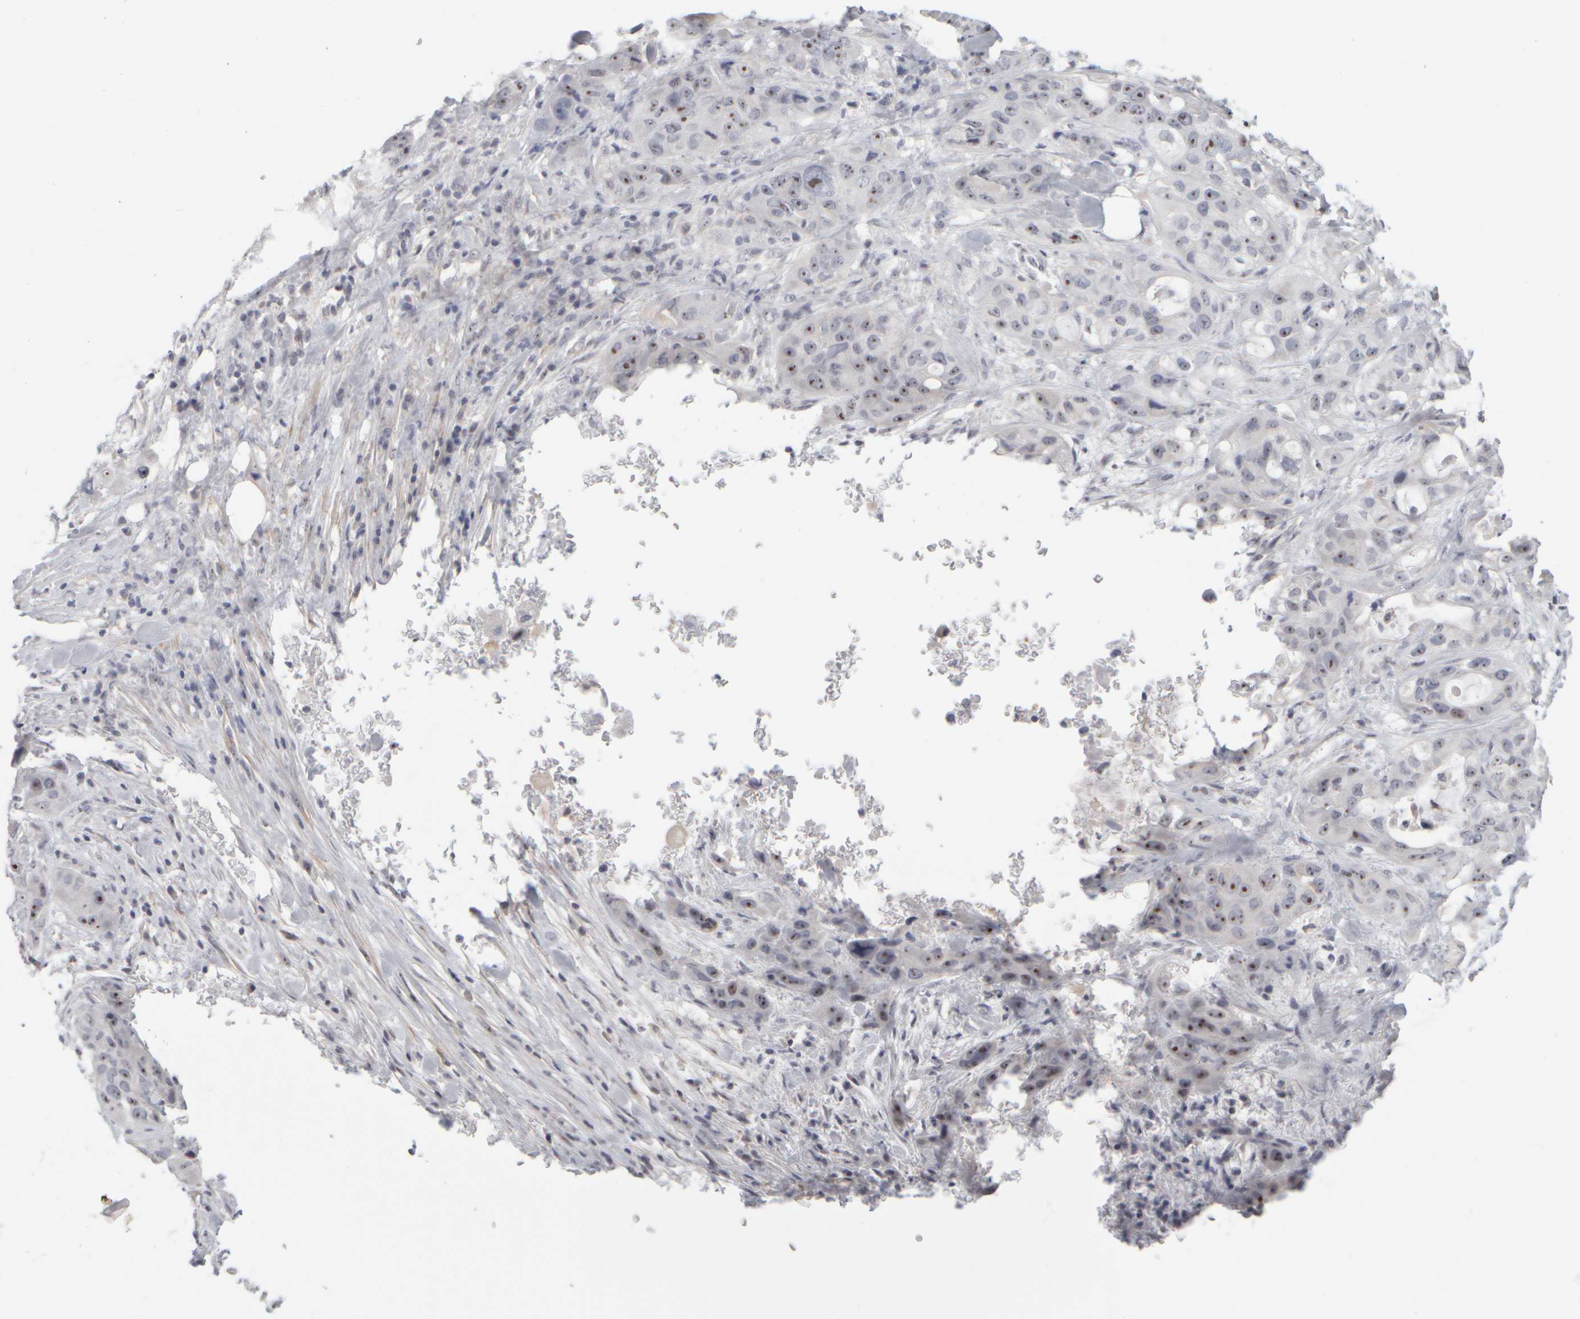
{"staining": {"intensity": "strong", "quantity": ">75%", "location": "nuclear"}, "tissue": "pancreatic cancer", "cell_type": "Tumor cells", "image_type": "cancer", "snomed": [{"axis": "morphology", "description": "Adenocarcinoma, NOS"}, {"axis": "topography", "description": "Pancreas"}], "caption": "An image showing strong nuclear staining in approximately >75% of tumor cells in adenocarcinoma (pancreatic), as visualized by brown immunohistochemical staining.", "gene": "DCXR", "patient": {"sex": "male", "age": 53}}